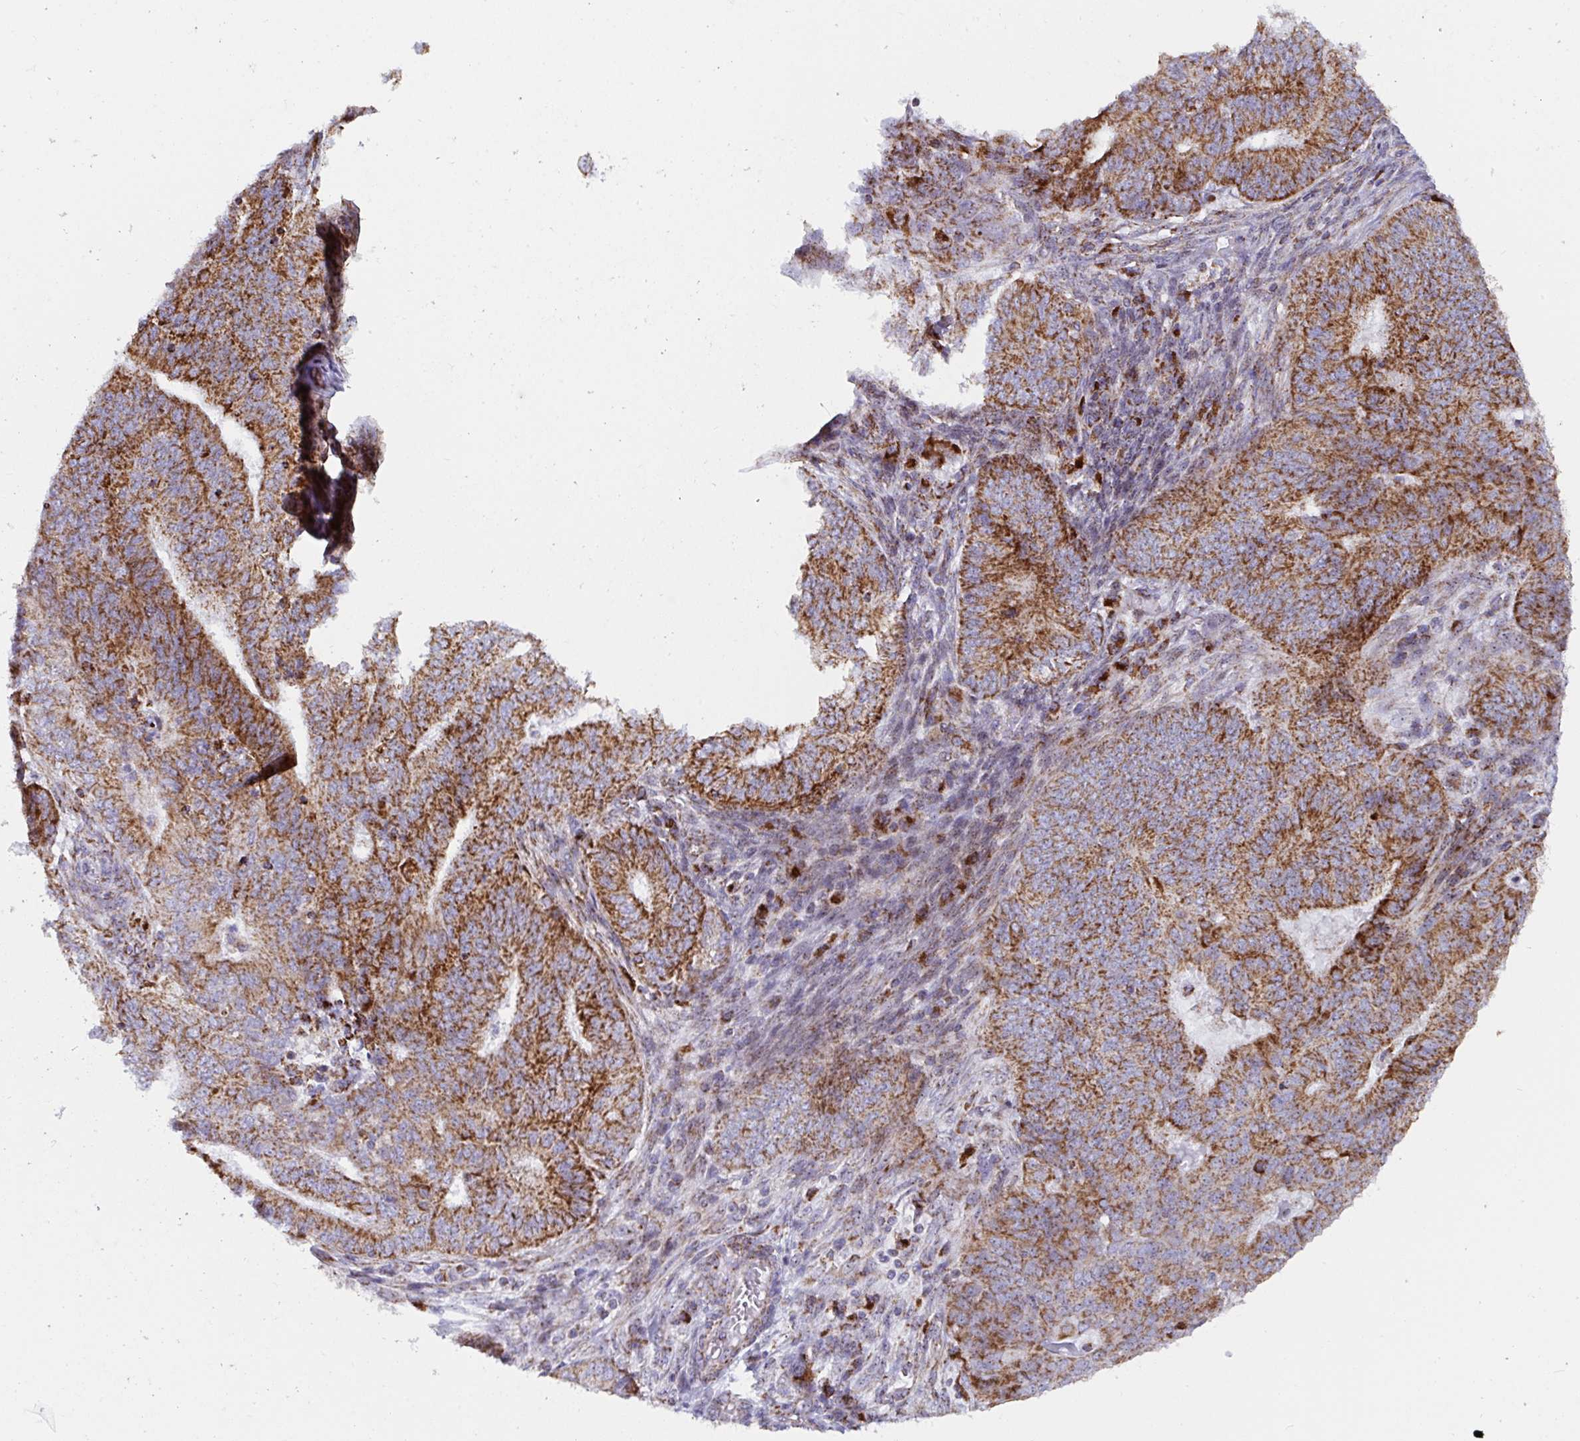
{"staining": {"intensity": "moderate", "quantity": ">75%", "location": "cytoplasmic/membranous"}, "tissue": "endometrial cancer", "cell_type": "Tumor cells", "image_type": "cancer", "snomed": [{"axis": "morphology", "description": "Adenocarcinoma, NOS"}, {"axis": "topography", "description": "Endometrium"}], "caption": "High-magnification brightfield microscopy of endometrial cancer stained with DAB (brown) and counterstained with hematoxylin (blue). tumor cells exhibit moderate cytoplasmic/membranous positivity is present in approximately>75% of cells.", "gene": "ATP5MJ", "patient": {"sex": "female", "age": 62}}